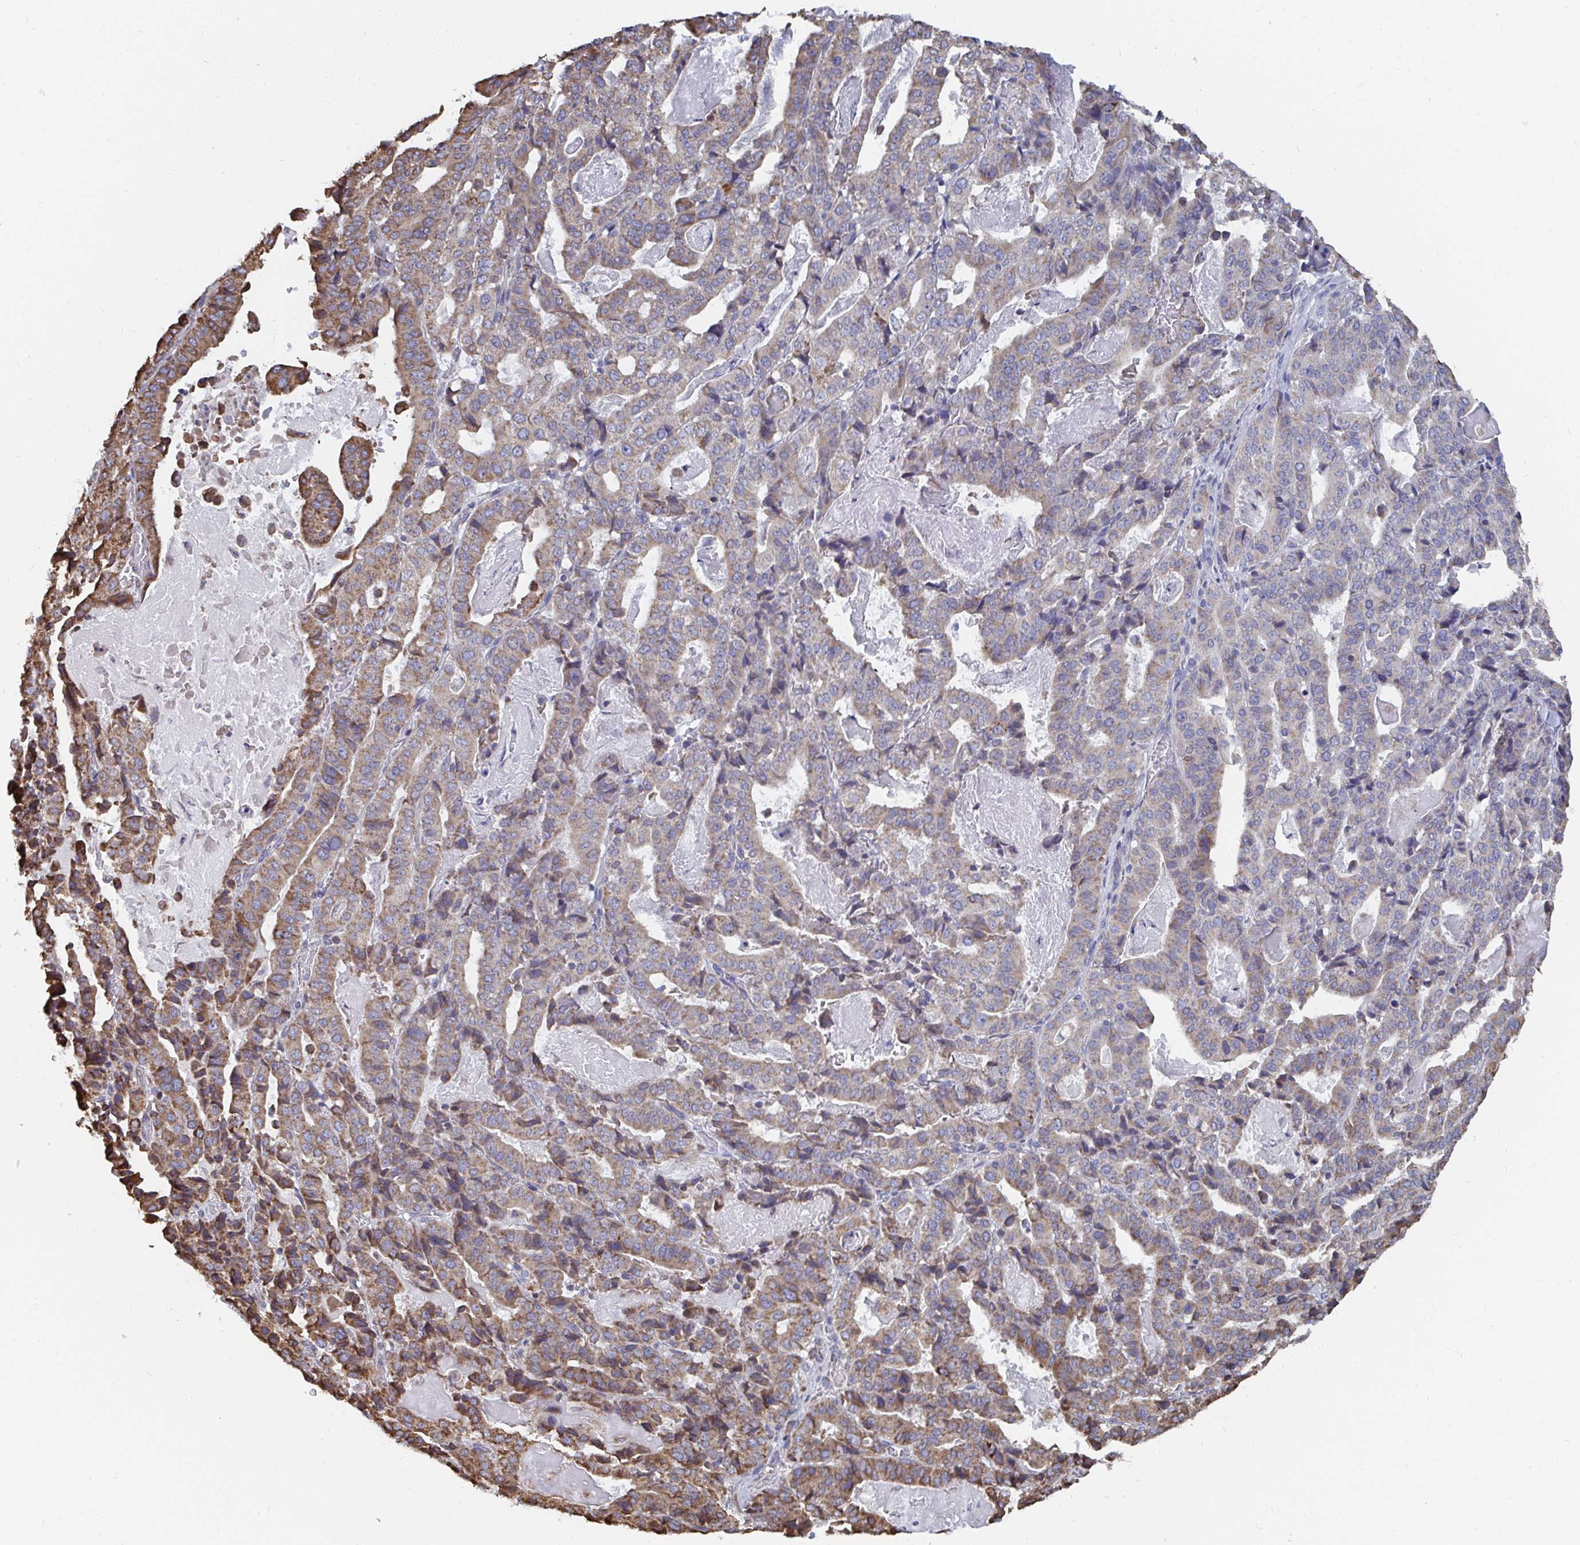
{"staining": {"intensity": "moderate", "quantity": ">75%", "location": "cytoplasmic/membranous"}, "tissue": "stomach cancer", "cell_type": "Tumor cells", "image_type": "cancer", "snomed": [{"axis": "morphology", "description": "Adenocarcinoma, NOS"}, {"axis": "topography", "description": "Stomach"}], "caption": "This image reveals adenocarcinoma (stomach) stained with IHC to label a protein in brown. The cytoplasmic/membranous of tumor cells show moderate positivity for the protein. Nuclei are counter-stained blue.", "gene": "ELAVL1", "patient": {"sex": "male", "age": 48}}